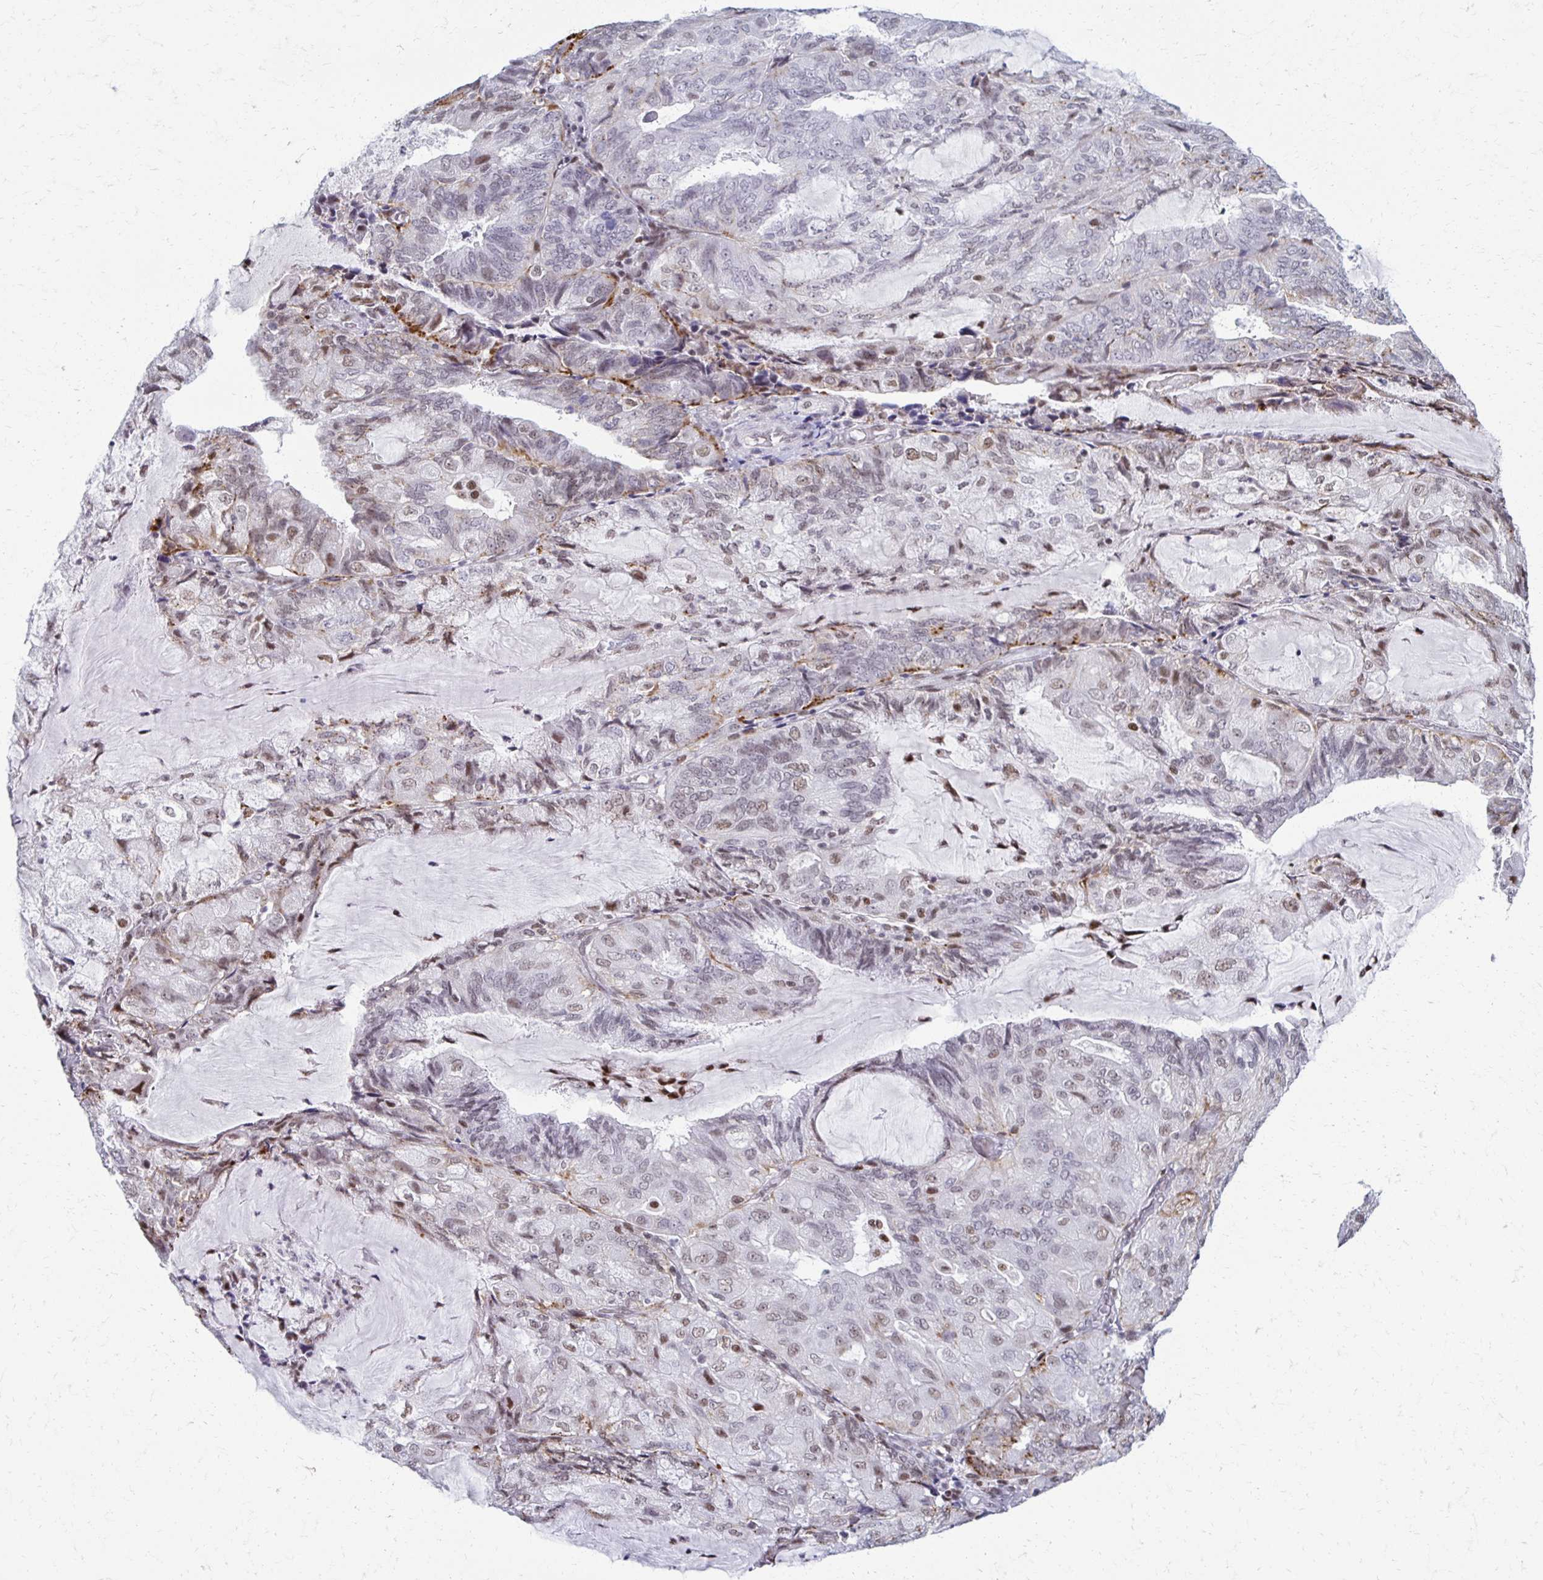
{"staining": {"intensity": "weak", "quantity": "<25%", "location": "nuclear"}, "tissue": "endometrial cancer", "cell_type": "Tumor cells", "image_type": "cancer", "snomed": [{"axis": "morphology", "description": "Adenocarcinoma, NOS"}, {"axis": "topography", "description": "Endometrium"}], "caption": "There is no significant expression in tumor cells of endometrial adenocarcinoma.", "gene": "IRF7", "patient": {"sex": "female", "age": 81}}